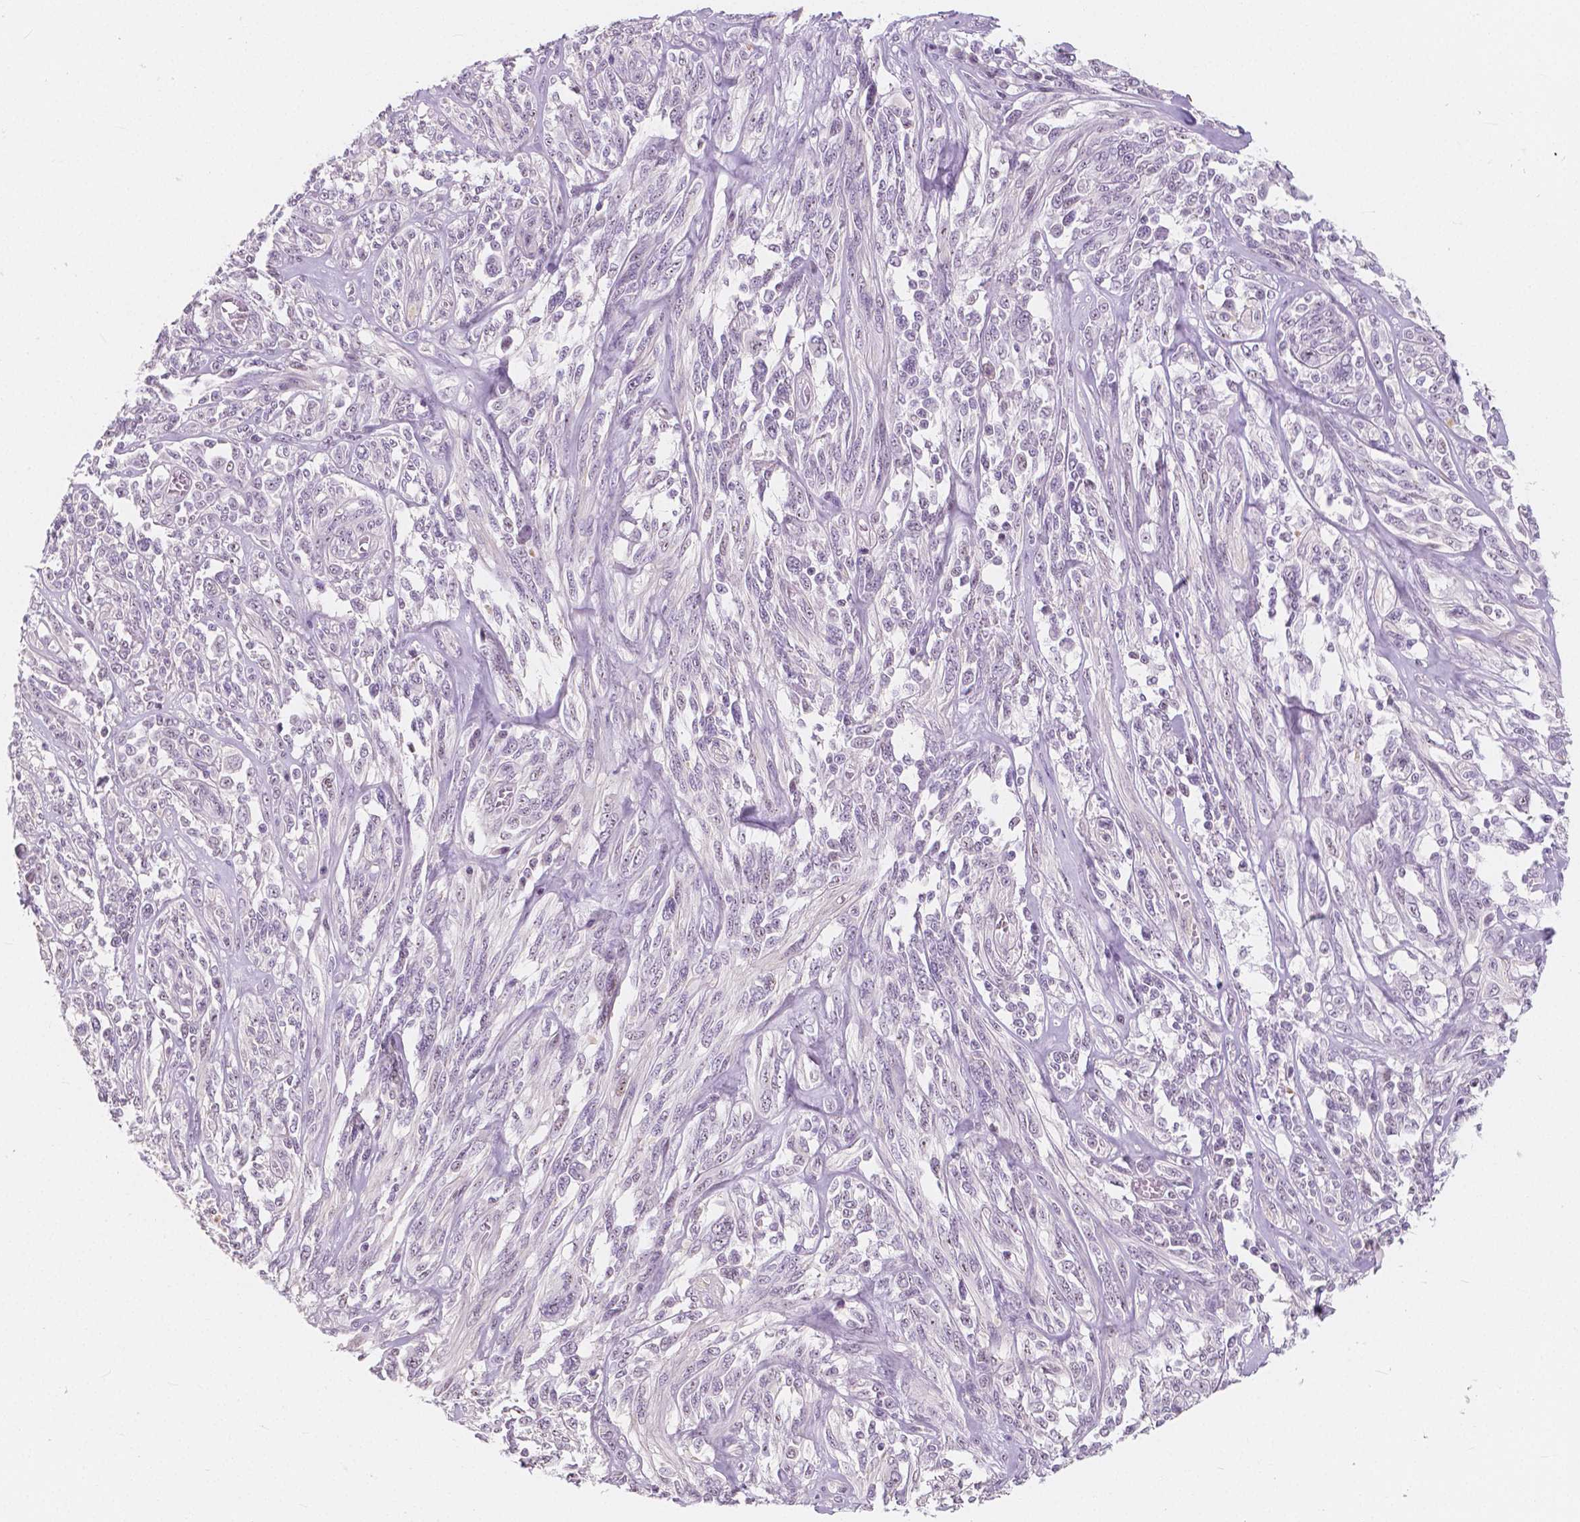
{"staining": {"intensity": "negative", "quantity": "none", "location": "none"}, "tissue": "melanoma", "cell_type": "Tumor cells", "image_type": "cancer", "snomed": [{"axis": "morphology", "description": "Malignant melanoma, NOS"}, {"axis": "topography", "description": "Skin"}], "caption": "Immunohistochemistry (IHC) histopathology image of neoplastic tissue: human melanoma stained with DAB (3,3'-diaminobenzidine) displays no significant protein staining in tumor cells.", "gene": "NOLC1", "patient": {"sex": "female", "age": 91}}